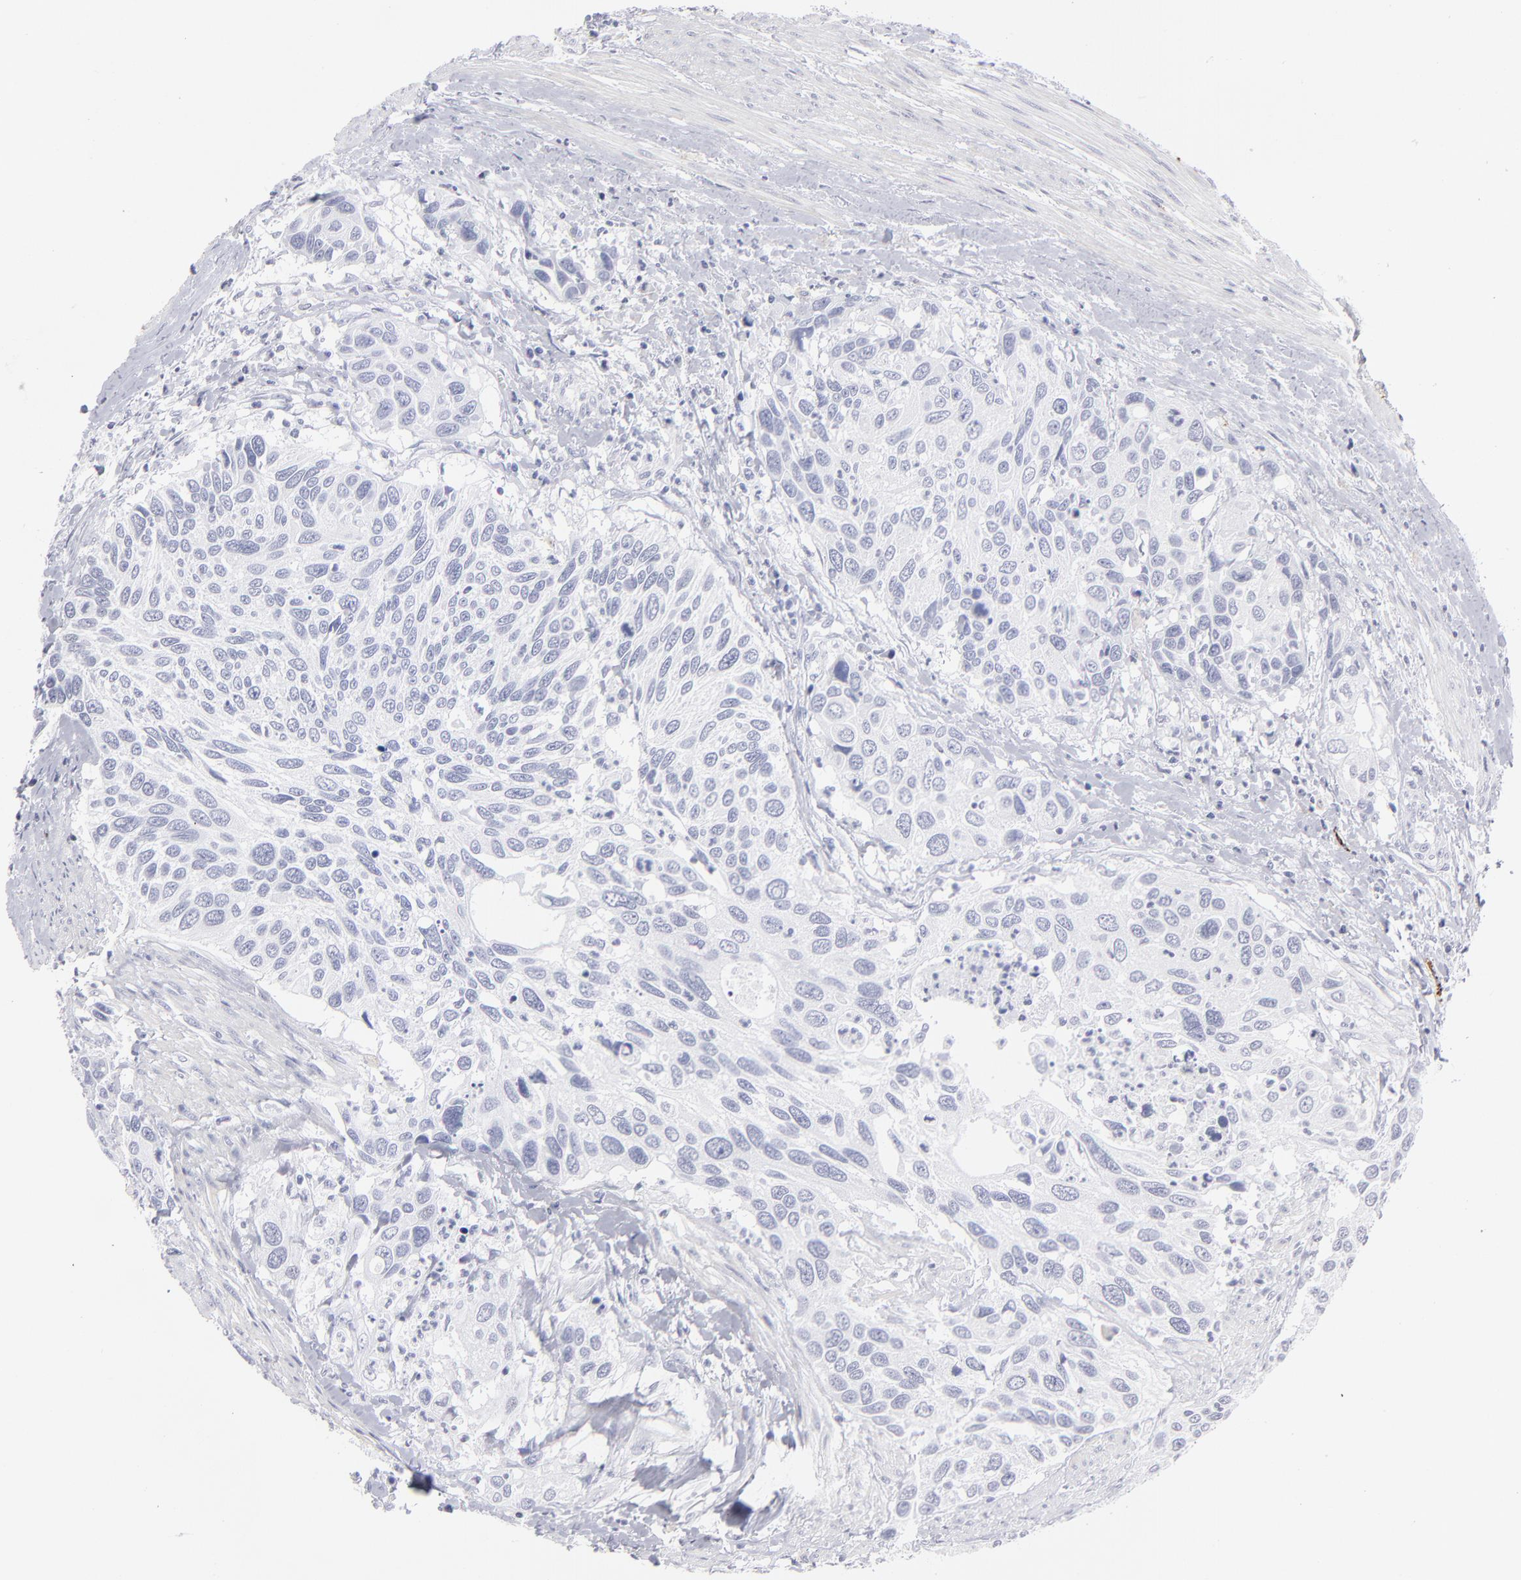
{"staining": {"intensity": "negative", "quantity": "none", "location": "none"}, "tissue": "urothelial cancer", "cell_type": "Tumor cells", "image_type": "cancer", "snomed": [{"axis": "morphology", "description": "Urothelial carcinoma, High grade"}, {"axis": "topography", "description": "Urinary bladder"}], "caption": "This is an IHC micrograph of human high-grade urothelial carcinoma. There is no positivity in tumor cells.", "gene": "CADM3", "patient": {"sex": "male", "age": 66}}